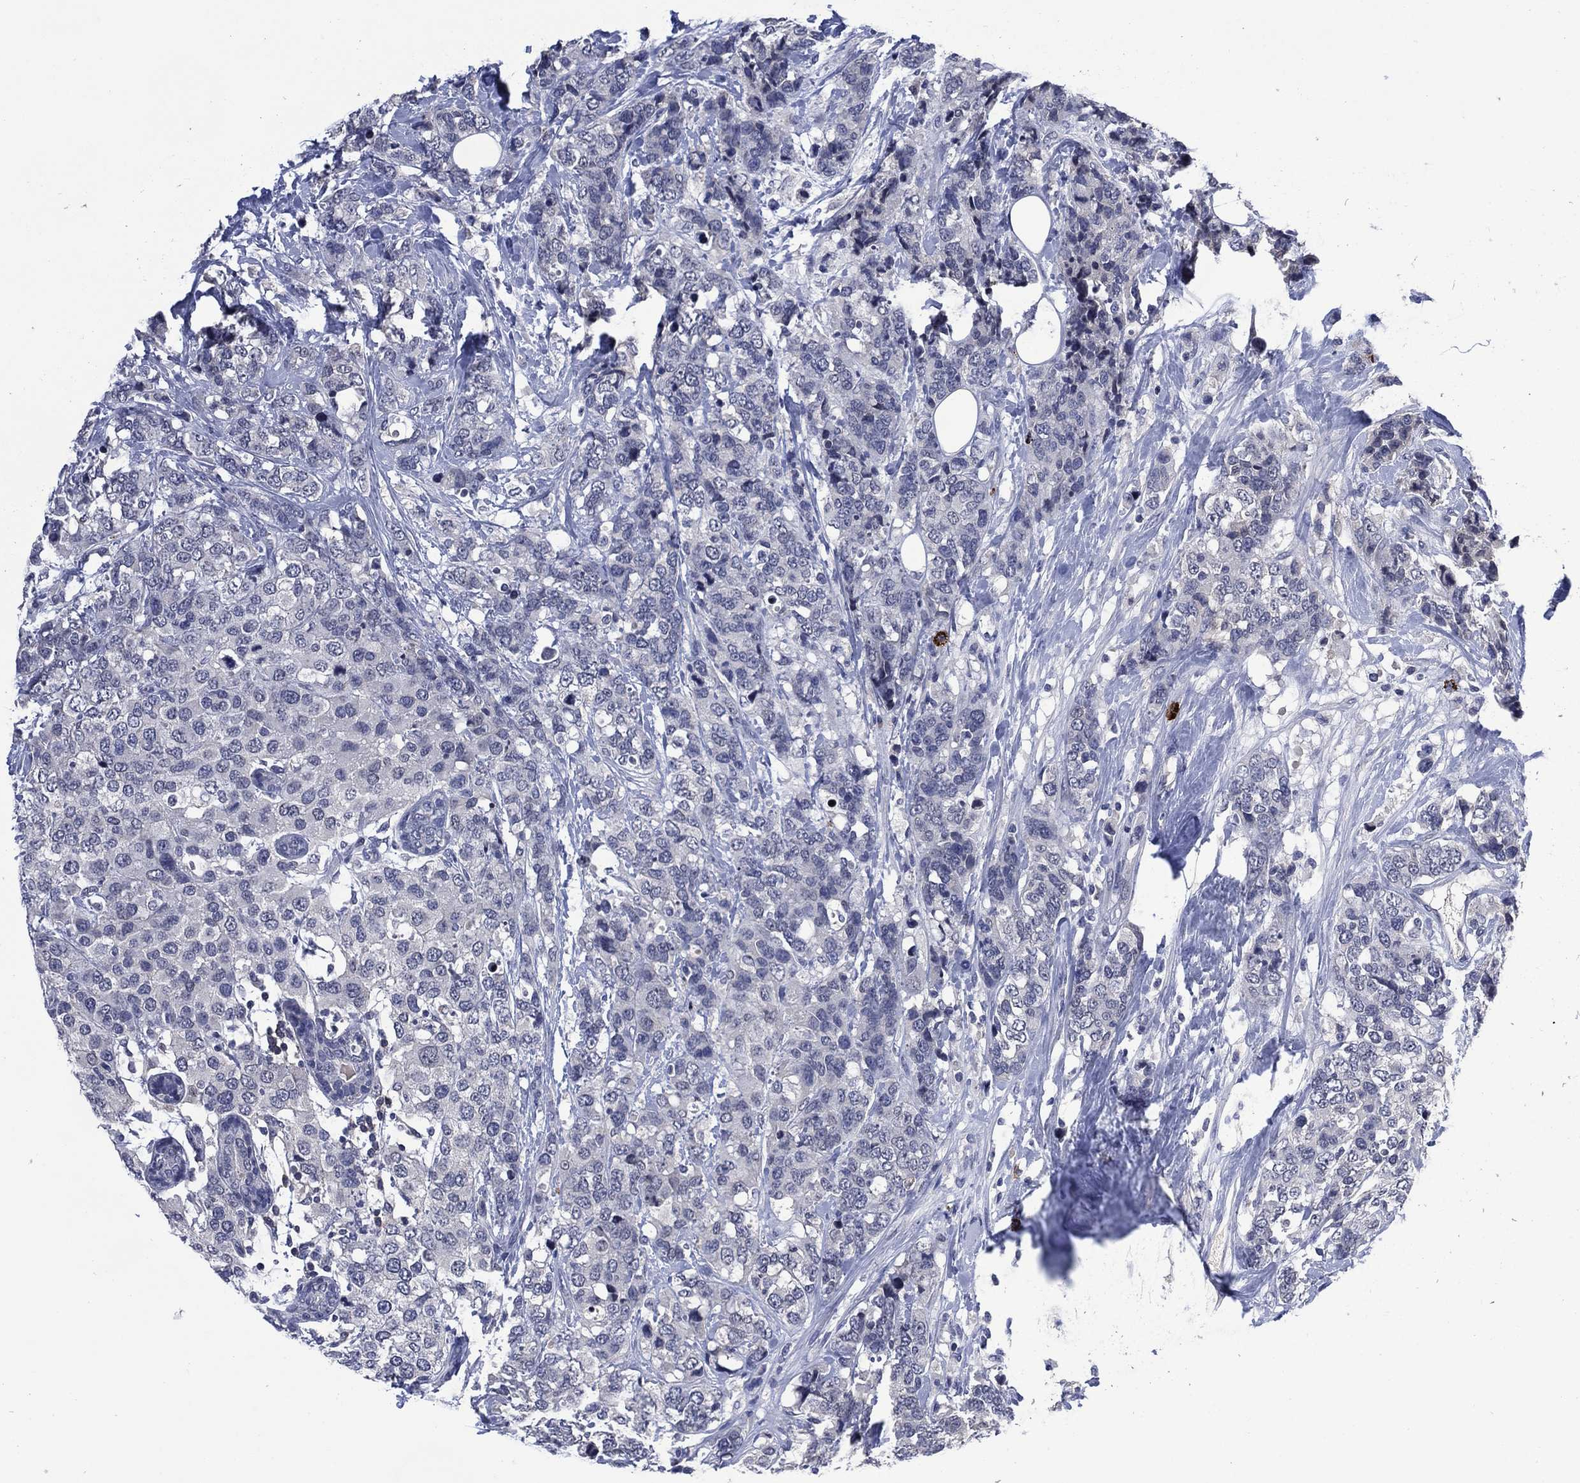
{"staining": {"intensity": "negative", "quantity": "none", "location": "none"}, "tissue": "breast cancer", "cell_type": "Tumor cells", "image_type": "cancer", "snomed": [{"axis": "morphology", "description": "Lobular carcinoma"}, {"axis": "topography", "description": "Breast"}], "caption": "Immunohistochemical staining of human breast cancer (lobular carcinoma) shows no significant positivity in tumor cells.", "gene": "USP26", "patient": {"sex": "female", "age": 59}}